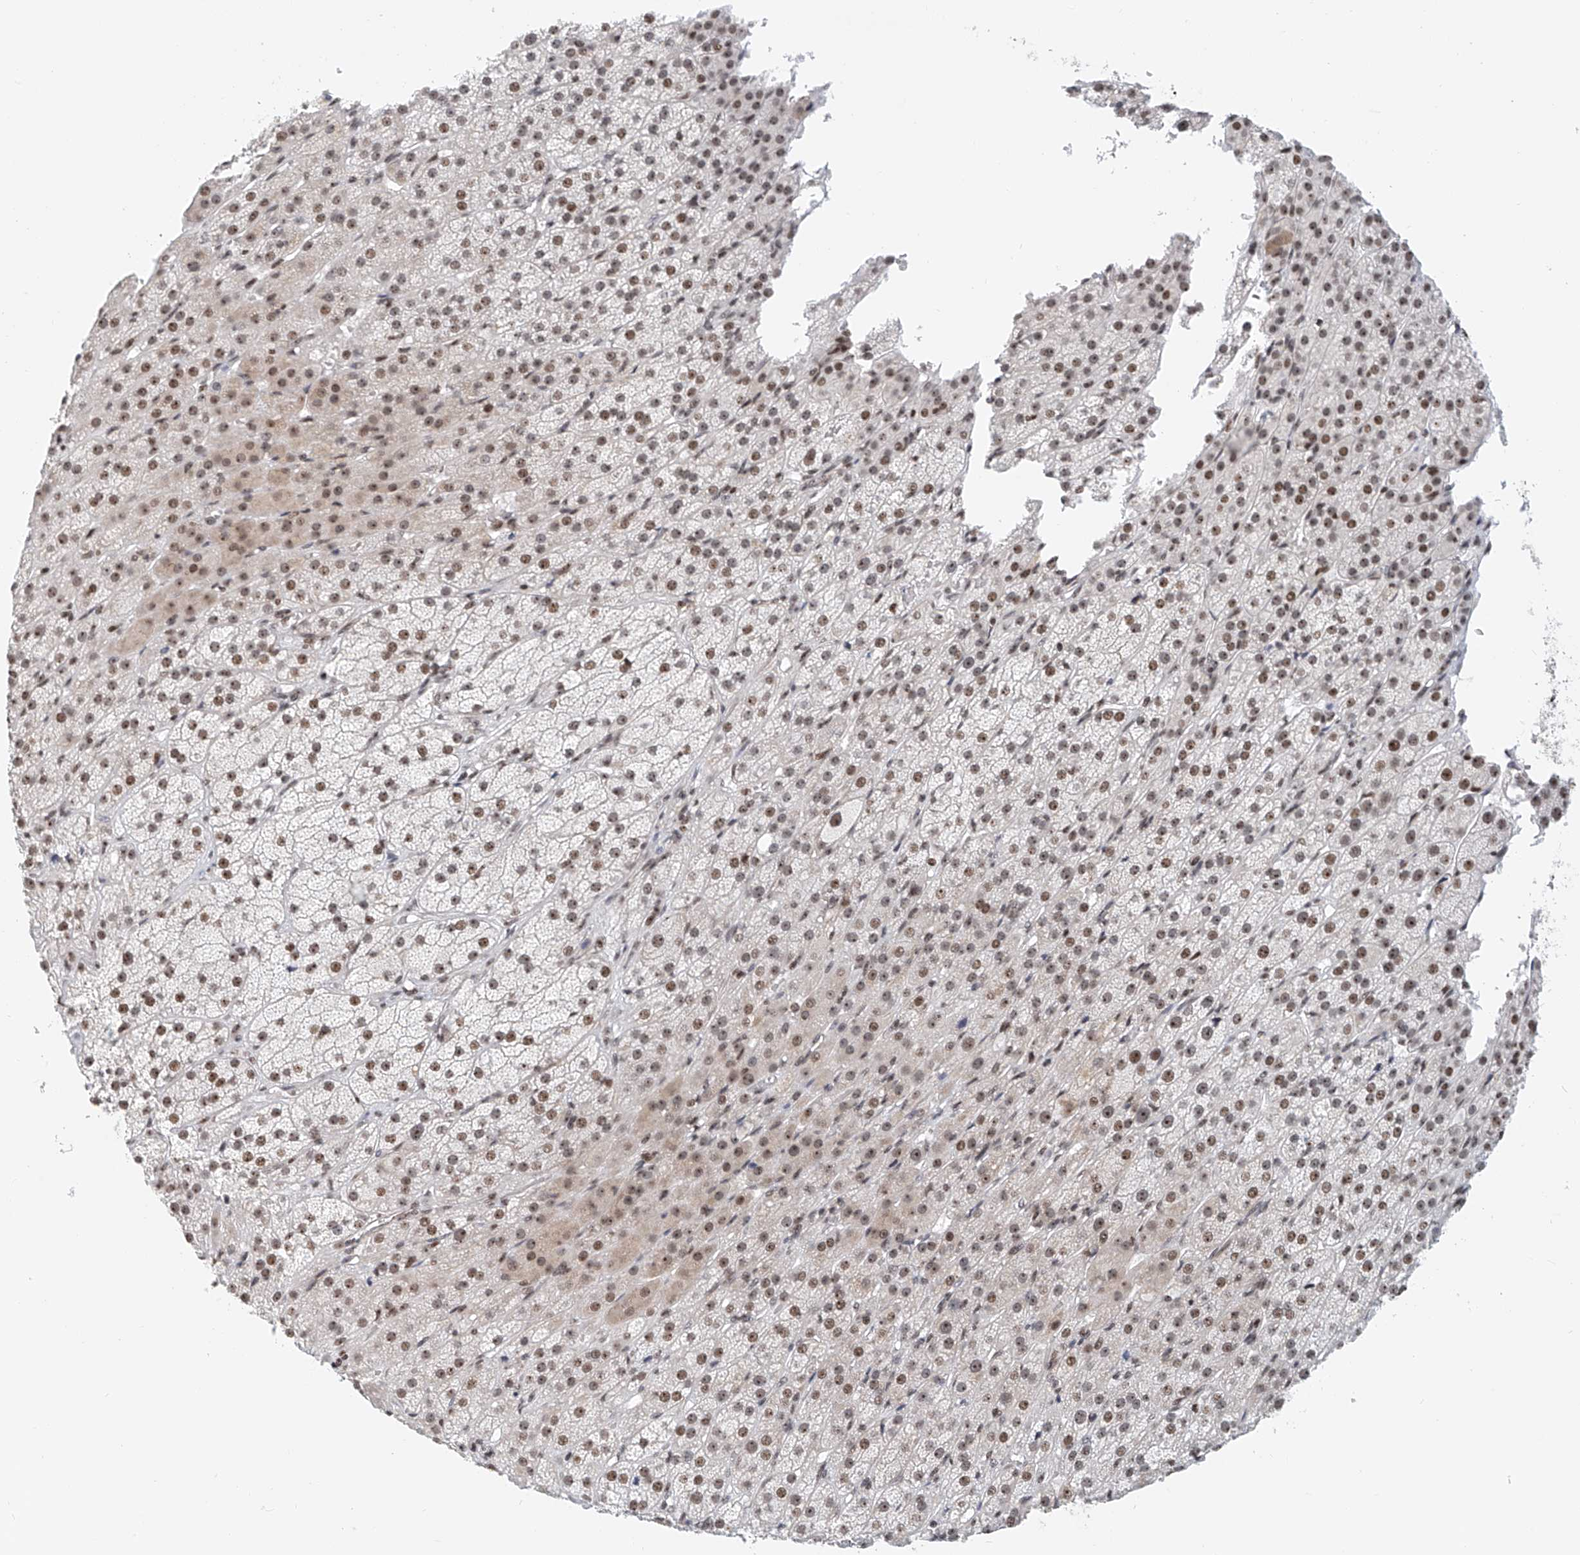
{"staining": {"intensity": "moderate", "quantity": "25%-75%", "location": "cytoplasmic/membranous,nuclear"}, "tissue": "adrenal gland", "cell_type": "Glandular cells", "image_type": "normal", "snomed": [{"axis": "morphology", "description": "Normal tissue, NOS"}, {"axis": "topography", "description": "Adrenal gland"}], "caption": "Immunohistochemical staining of benign human adrenal gland exhibits 25%-75% levels of moderate cytoplasmic/membranous,nuclear protein staining in about 25%-75% of glandular cells.", "gene": "PRUNE2", "patient": {"sex": "female", "age": 57}}